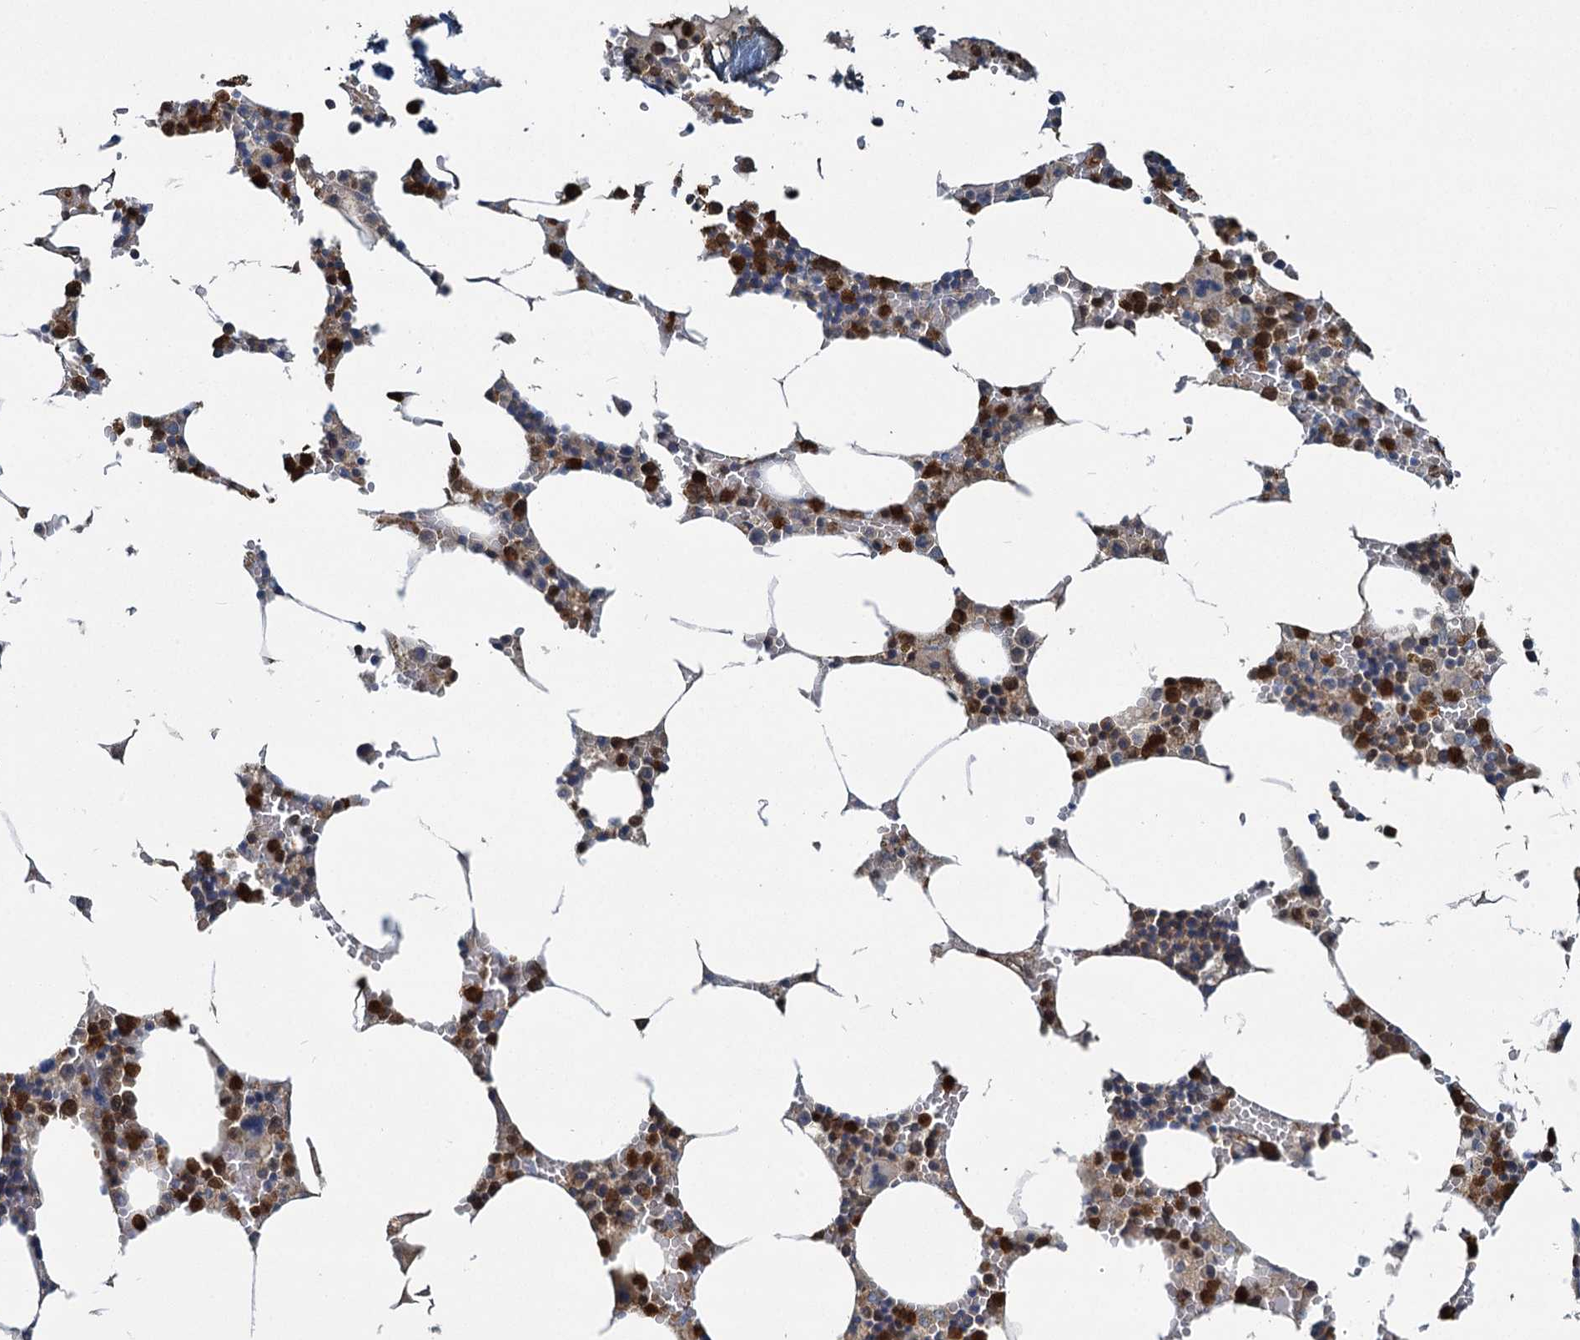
{"staining": {"intensity": "moderate", "quantity": "25%-75%", "location": "nuclear"}, "tissue": "bone marrow", "cell_type": "Hematopoietic cells", "image_type": "normal", "snomed": [{"axis": "morphology", "description": "Normal tissue, NOS"}, {"axis": "topography", "description": "Bone marrow"}], "caption": "This is an image of immunohistochemistry (IHC) staining of normal bone marrow, which shows moderate staining in the nuclear of hematopoietic cells.", "gene": "S100A6", "patient": {"sex": "male", "age": 70}}